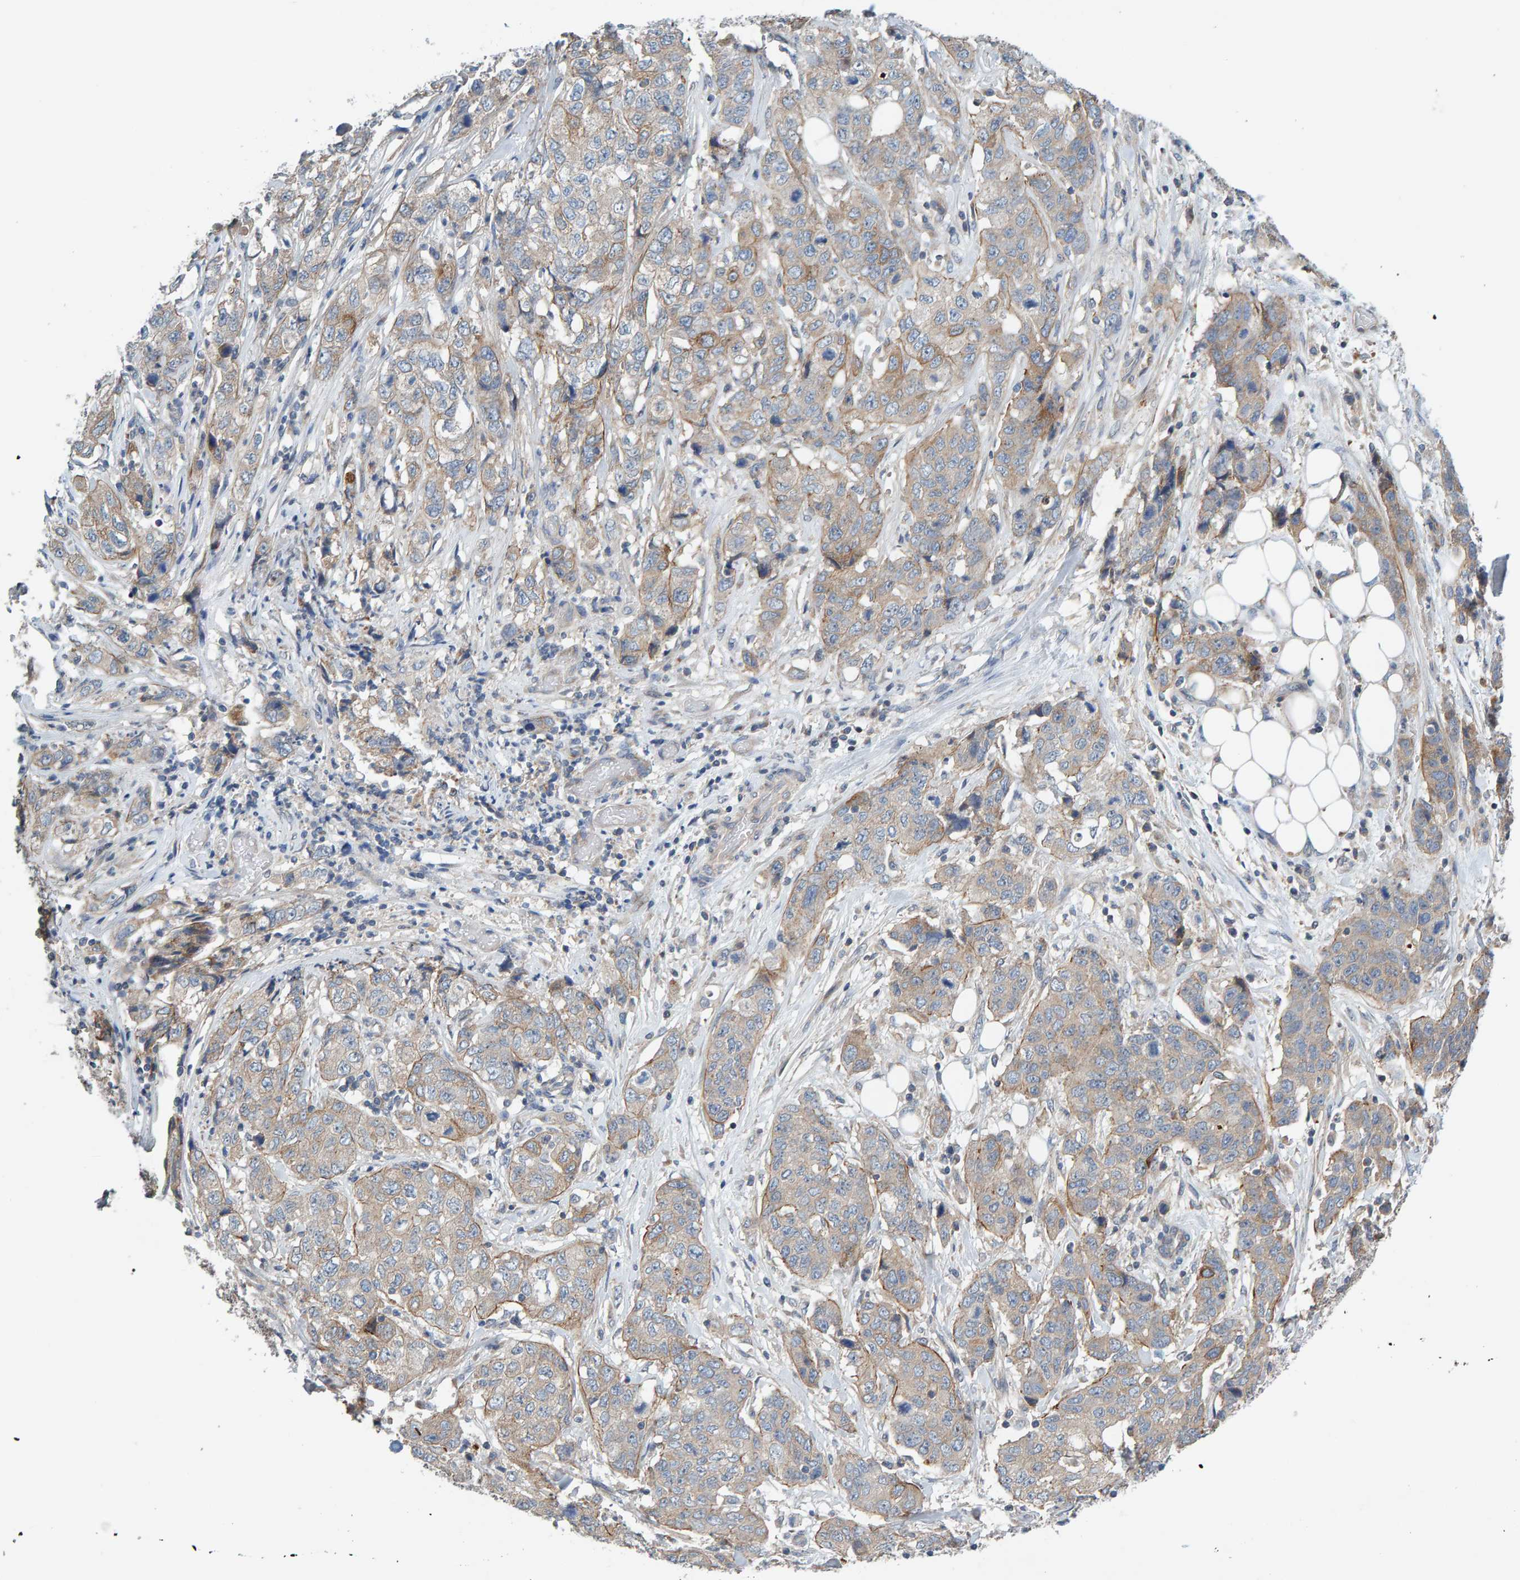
{"staining": {"intensity": "weak", "quantity": "25%-75%", "location": "cytoplasmic/membranous"}, "tissue": "stomach cancer", "cell_type": "Tumor cells", "image_type": "cancer", "snomed": [{"axis": "morphology", "description": "Adenocarcinoma, NOS"}, {"axis": "topography", "description": "Stomach"}], "caption": "The photomicrograph demonstrates immunohistochemical staining of stomach cancer. There is weak cytoplasmic/membranous positivity is identified in about 25%-75% of tumor cells.", "gene": "CCM2", "patient": {"sex": "male", "age": 48}}